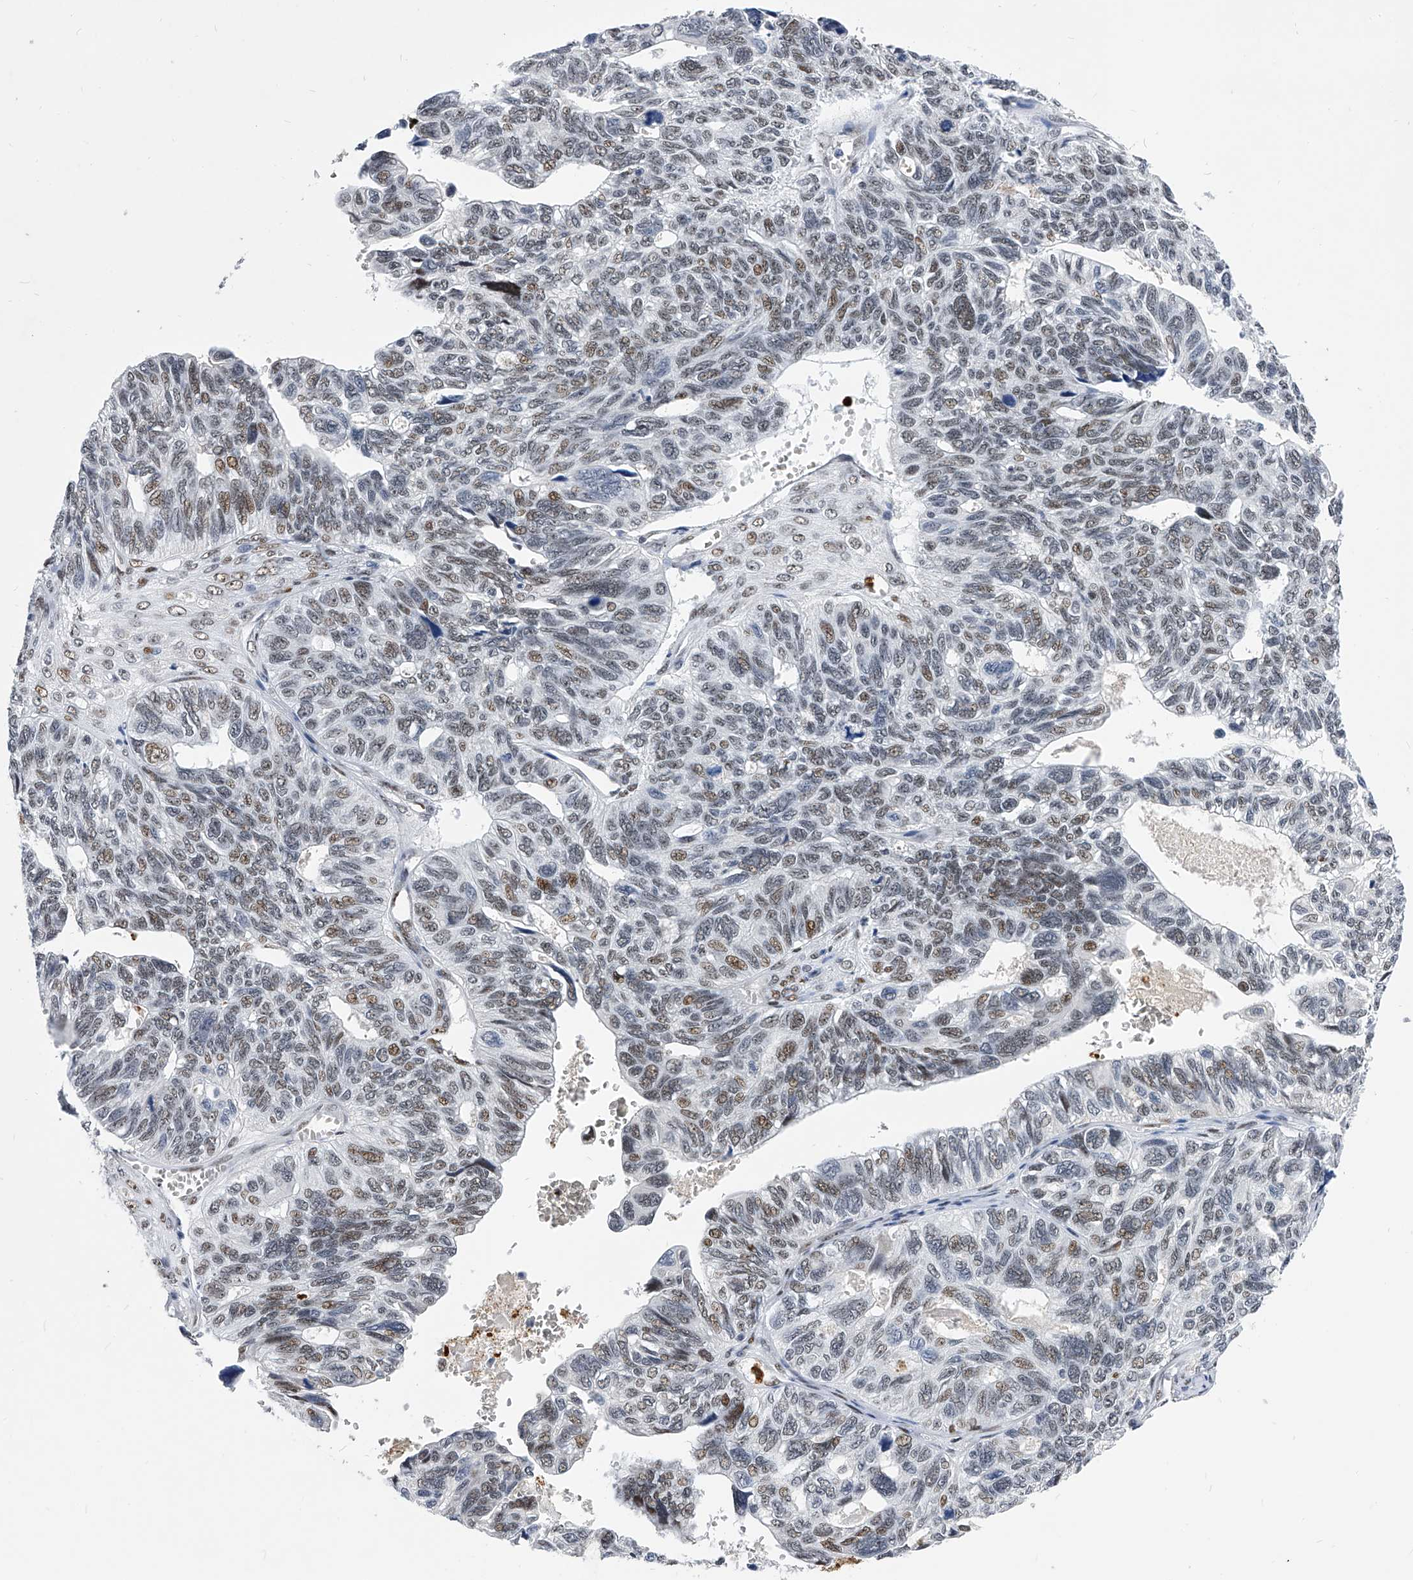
{"staining": {"intensity": "weak", "quantity": ">75%", "location": "nuclear"}, "tissue": "ovarian cancer", "cell_type": "Tumor cells", "image_type": "cancer", "snomed": [{"axis": "morphology", "description": "Cystadenocarcinoma, serous, NOS"}, {"axis": "topography", "description": "Ovary"}], "caption": "Human ovarian cancer (serous cystadenocarcinoma) stained with a brown dye demonstrates weak nuclear positive staining in about >75% of tumor cells.", "gene": "TESK2", "patient": {"sex": "female", "age": 79}}